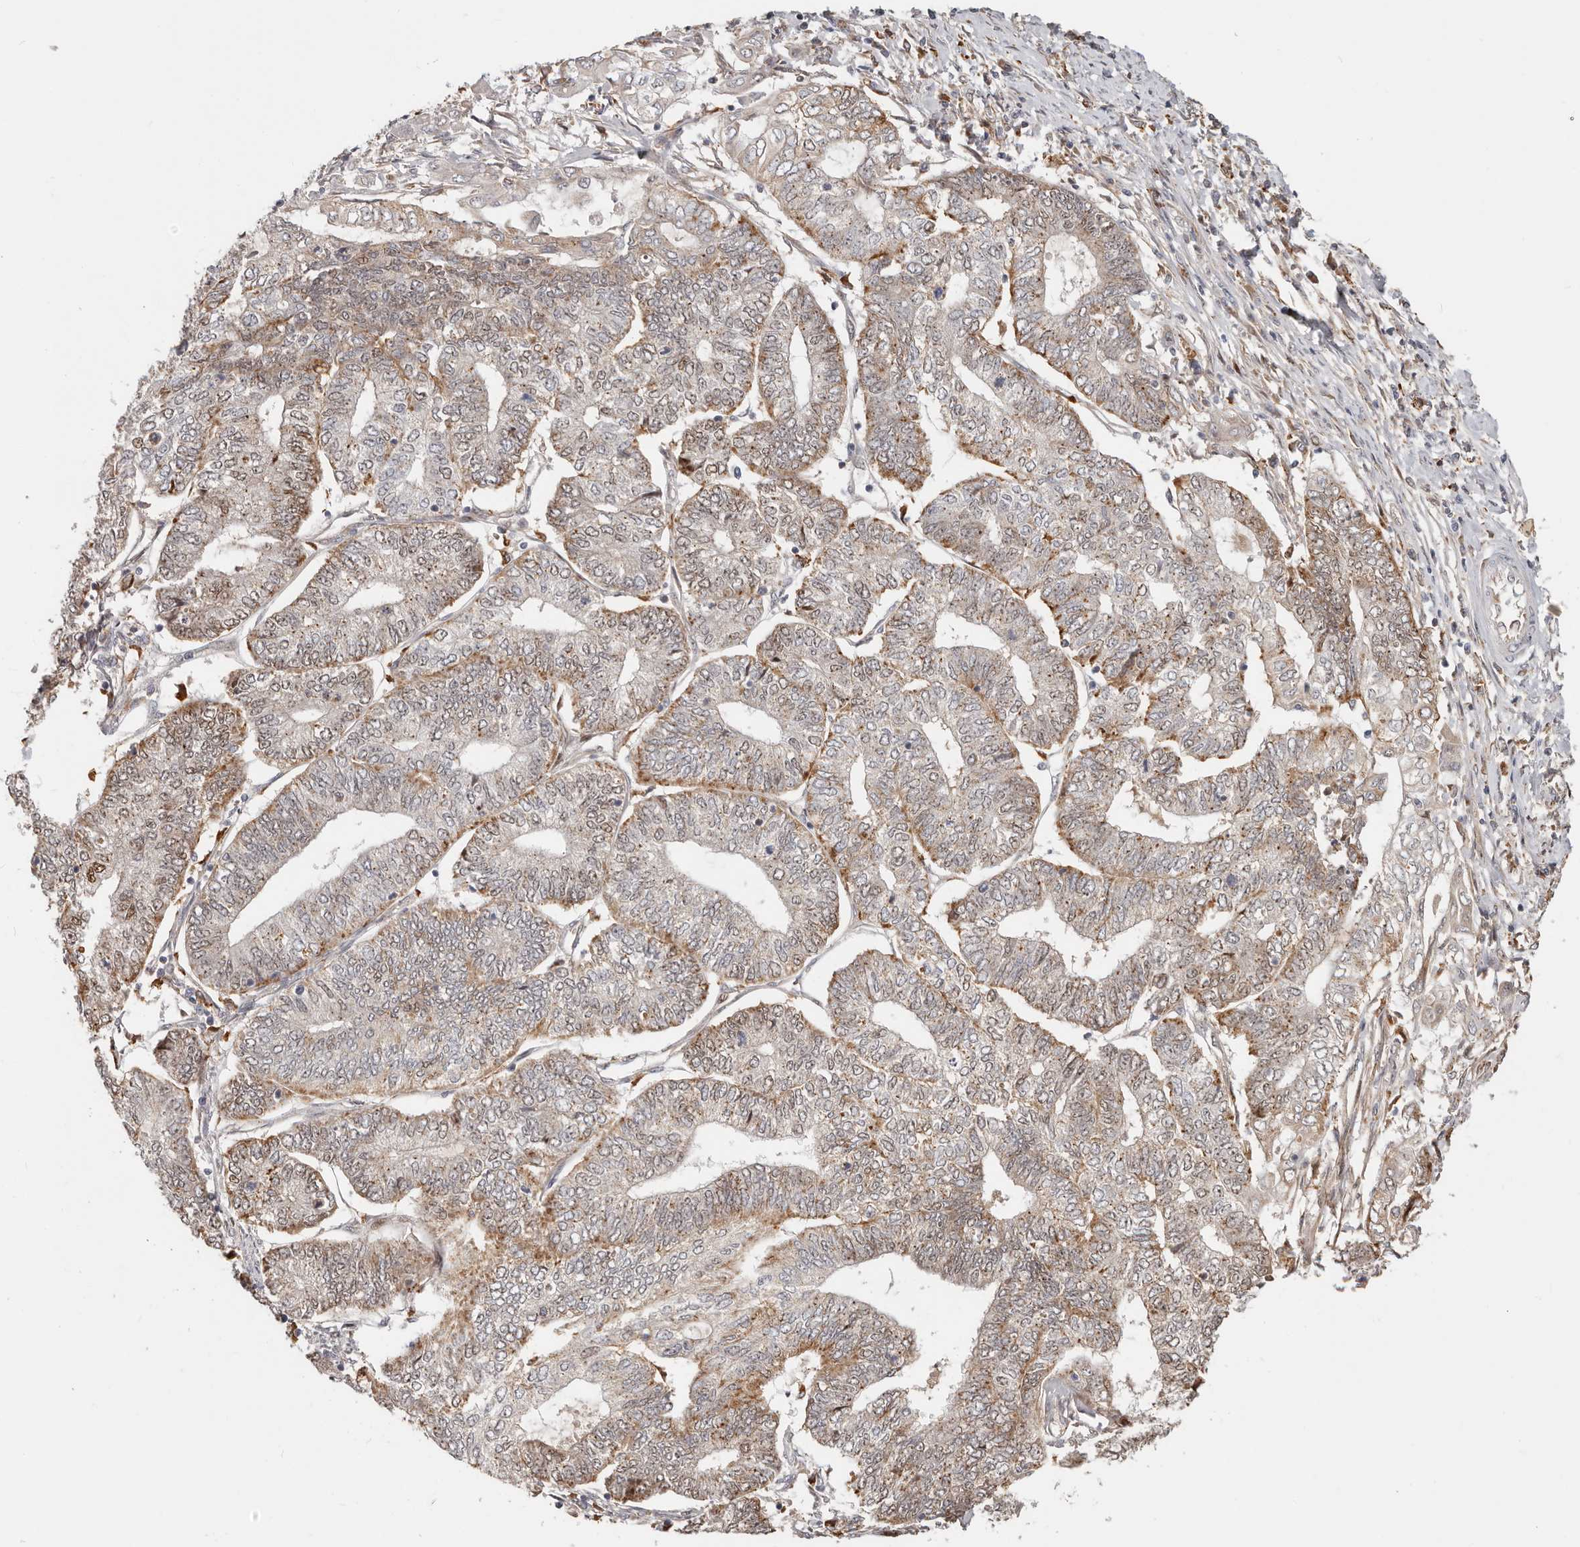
{"staining": {"intensity": "moderate", "quantity": "25%-75%", "location": "cytoplasmic/membranous,nuclear"}, "tissue": "endometrial cancer", "cell_type": "Tumor cells", "image_type": "cancer", "snomed": [{"axis": "morphology", "description": "Adenocarcinoma, NOS"}, {"axis": "topography", "description": "Uterus"}, {"axis": "topography", "description": "Endometrium"}], "caption": "High-power microscopy captured an IHC histopathology image of endometrial cancer, revealing moderate cytoplasmic/membranous and nuclear staining in approximately 25%-75% of tumor cells.", "gene": "ZRANB1", "patient": {"sex": "female", "age": 70}}